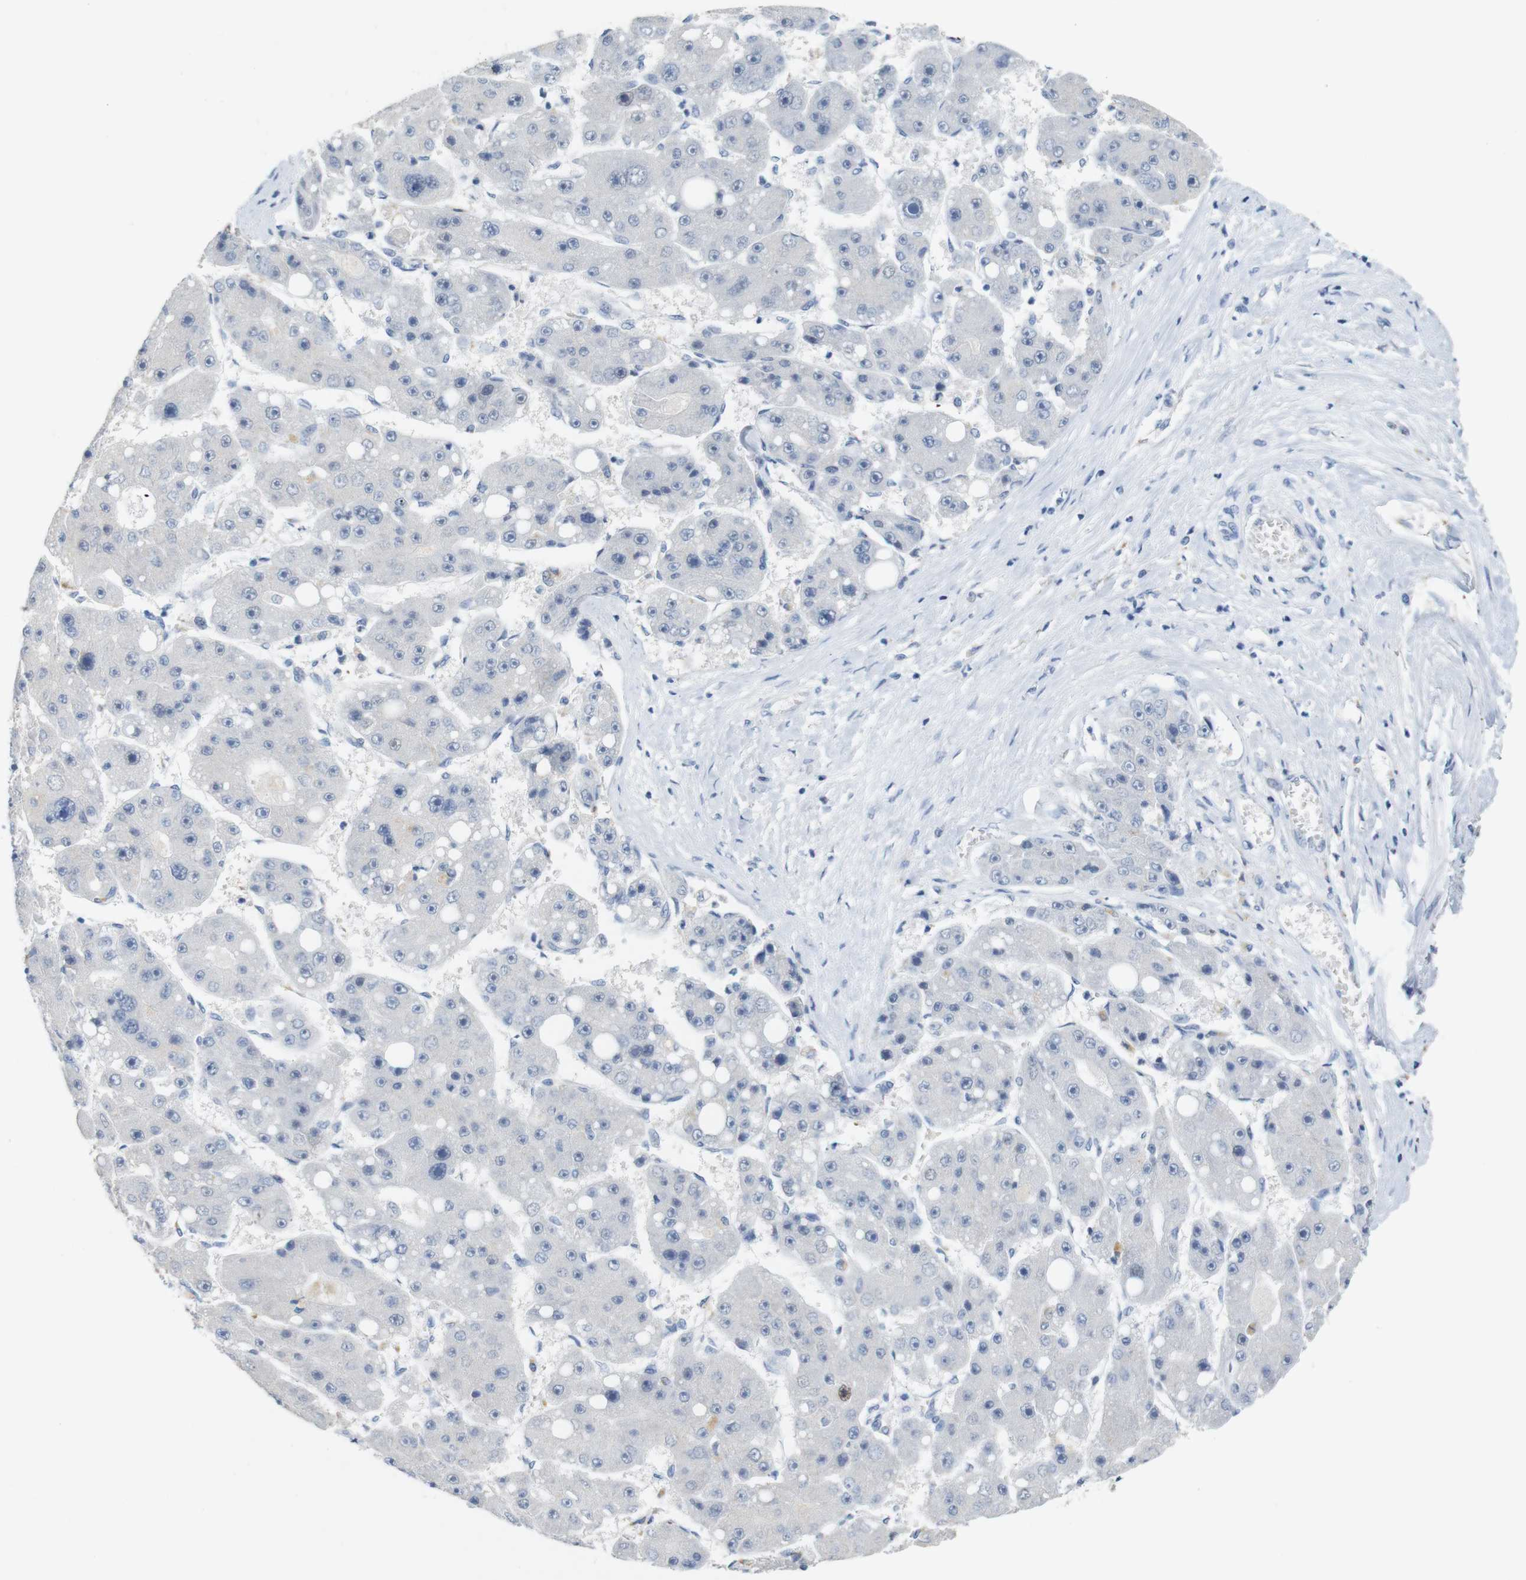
{"staining": {"intensity": "moderate", "quantity": "<25%", "location": "nuclear"}, "tissue": "liver cancer", "cell_type": "Tumor cells", "image_type": "cancer", "snomed": [{"axis": "morphology", "description": "Carcinoma, Hepatocellular, NOS"}, {"axis": "topography", "description": "Liver"}], "caption": "Human hepatocellular carcinoma (liver) stained for a protein (brown) shows moderate nuclear positive positivity in about <25% of tumor cells.", "gene": "CDK2", "patient": {"sex": "female", "age": 61}}